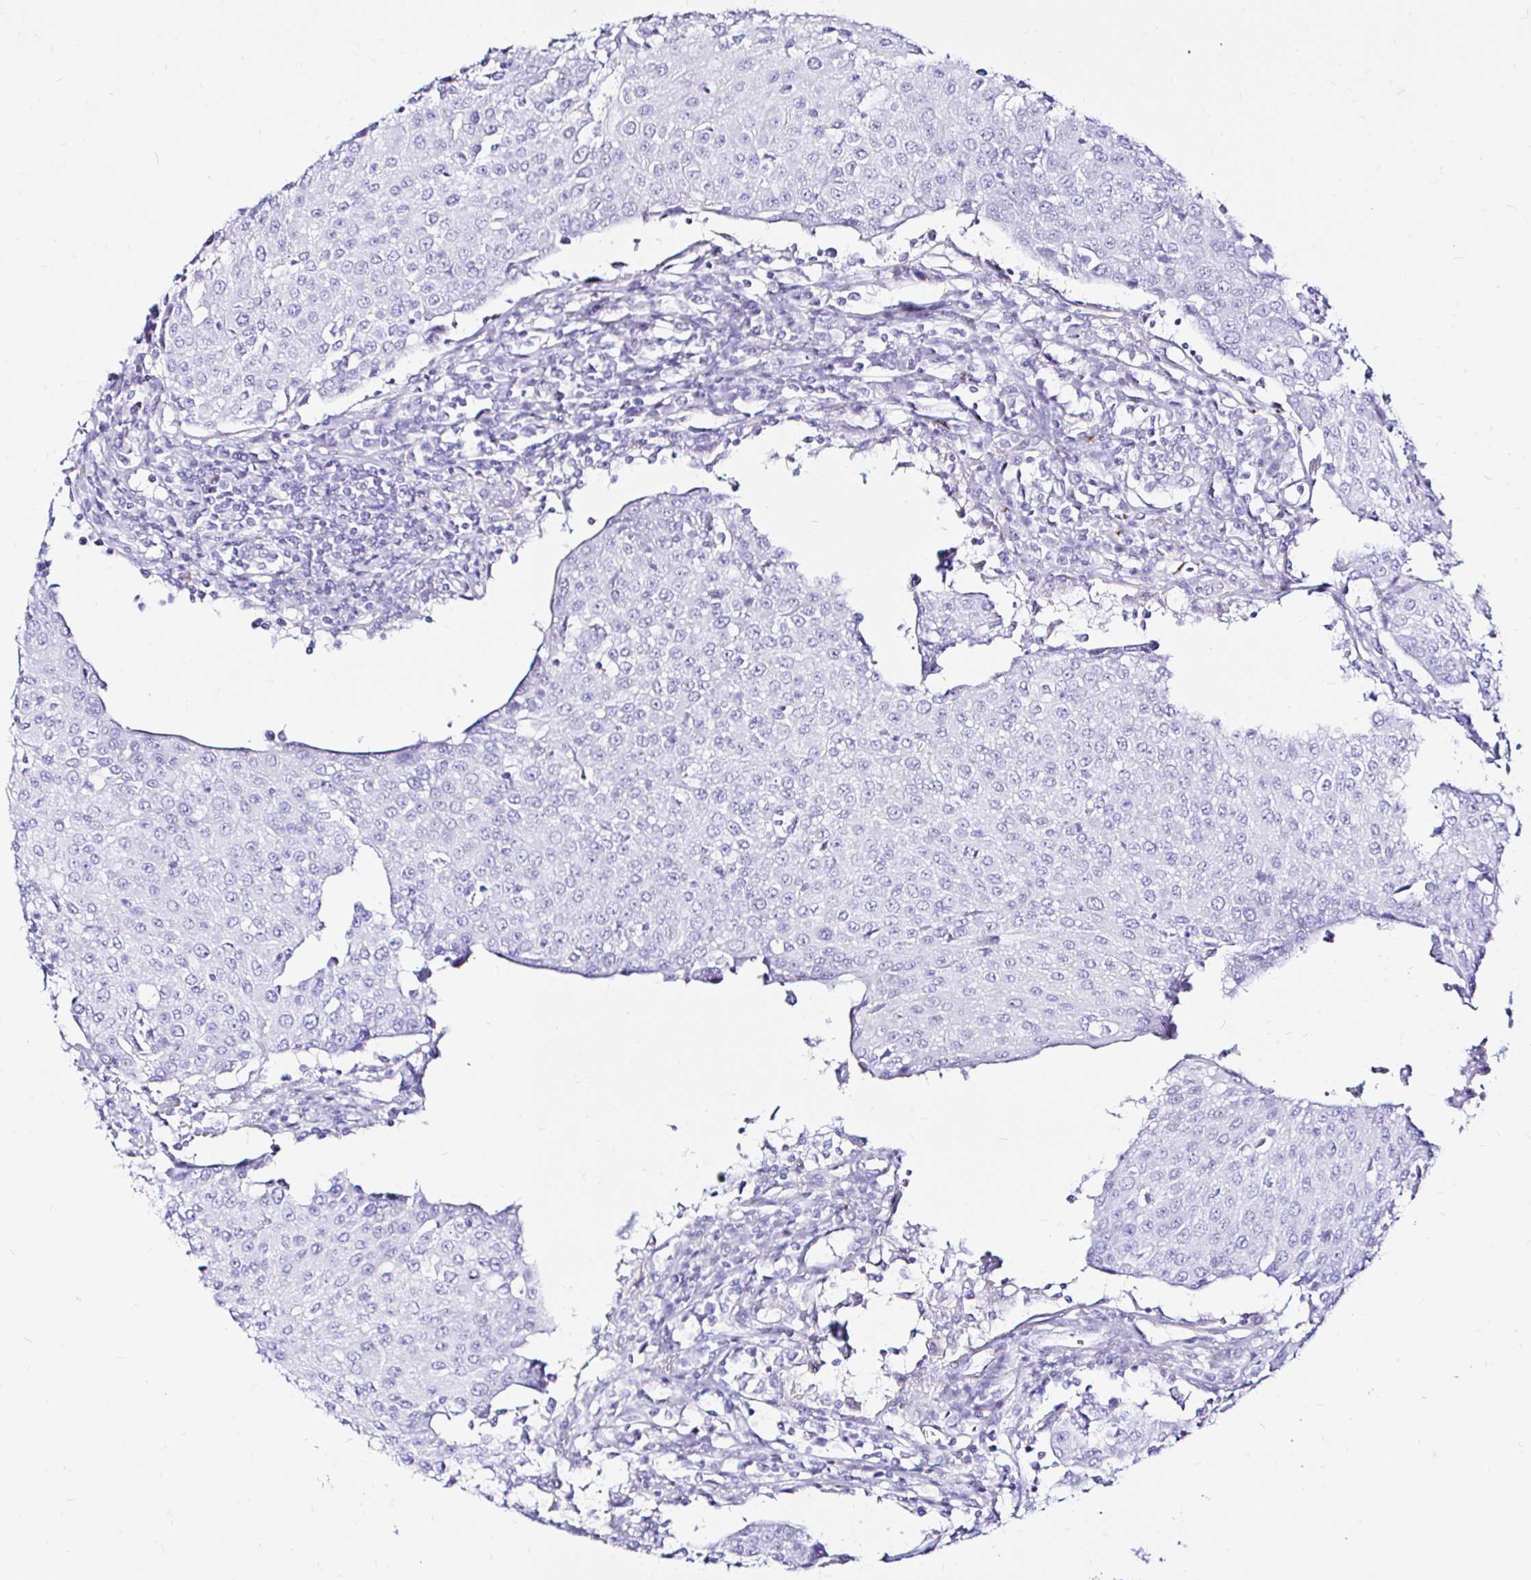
{"staining": {"intensity": "negative", "quantity": "none", "location": "none"}, "tissue": "urothelial cancer", "cell_type": "Tumor cells", "image_type": "cancer", "snomed": [{"axis": "morphology", "description": "Urothelial carcinoma, High grade"}, {"axis": "topography", "description": "Urinary bladder"}], "caption": "The micrograph shows no significant positivity in tumor cells of urothelial carcinoma (high-grade). The staining was performed using DAB (3,3'-diaminobenzidine) to visualize the protein expression in brown, while the nuclei were stained in blue with hematoxylin (Magnification: 20x).", "gene": "ZNF432", "patient": {"sex": "female", "age": 85}}